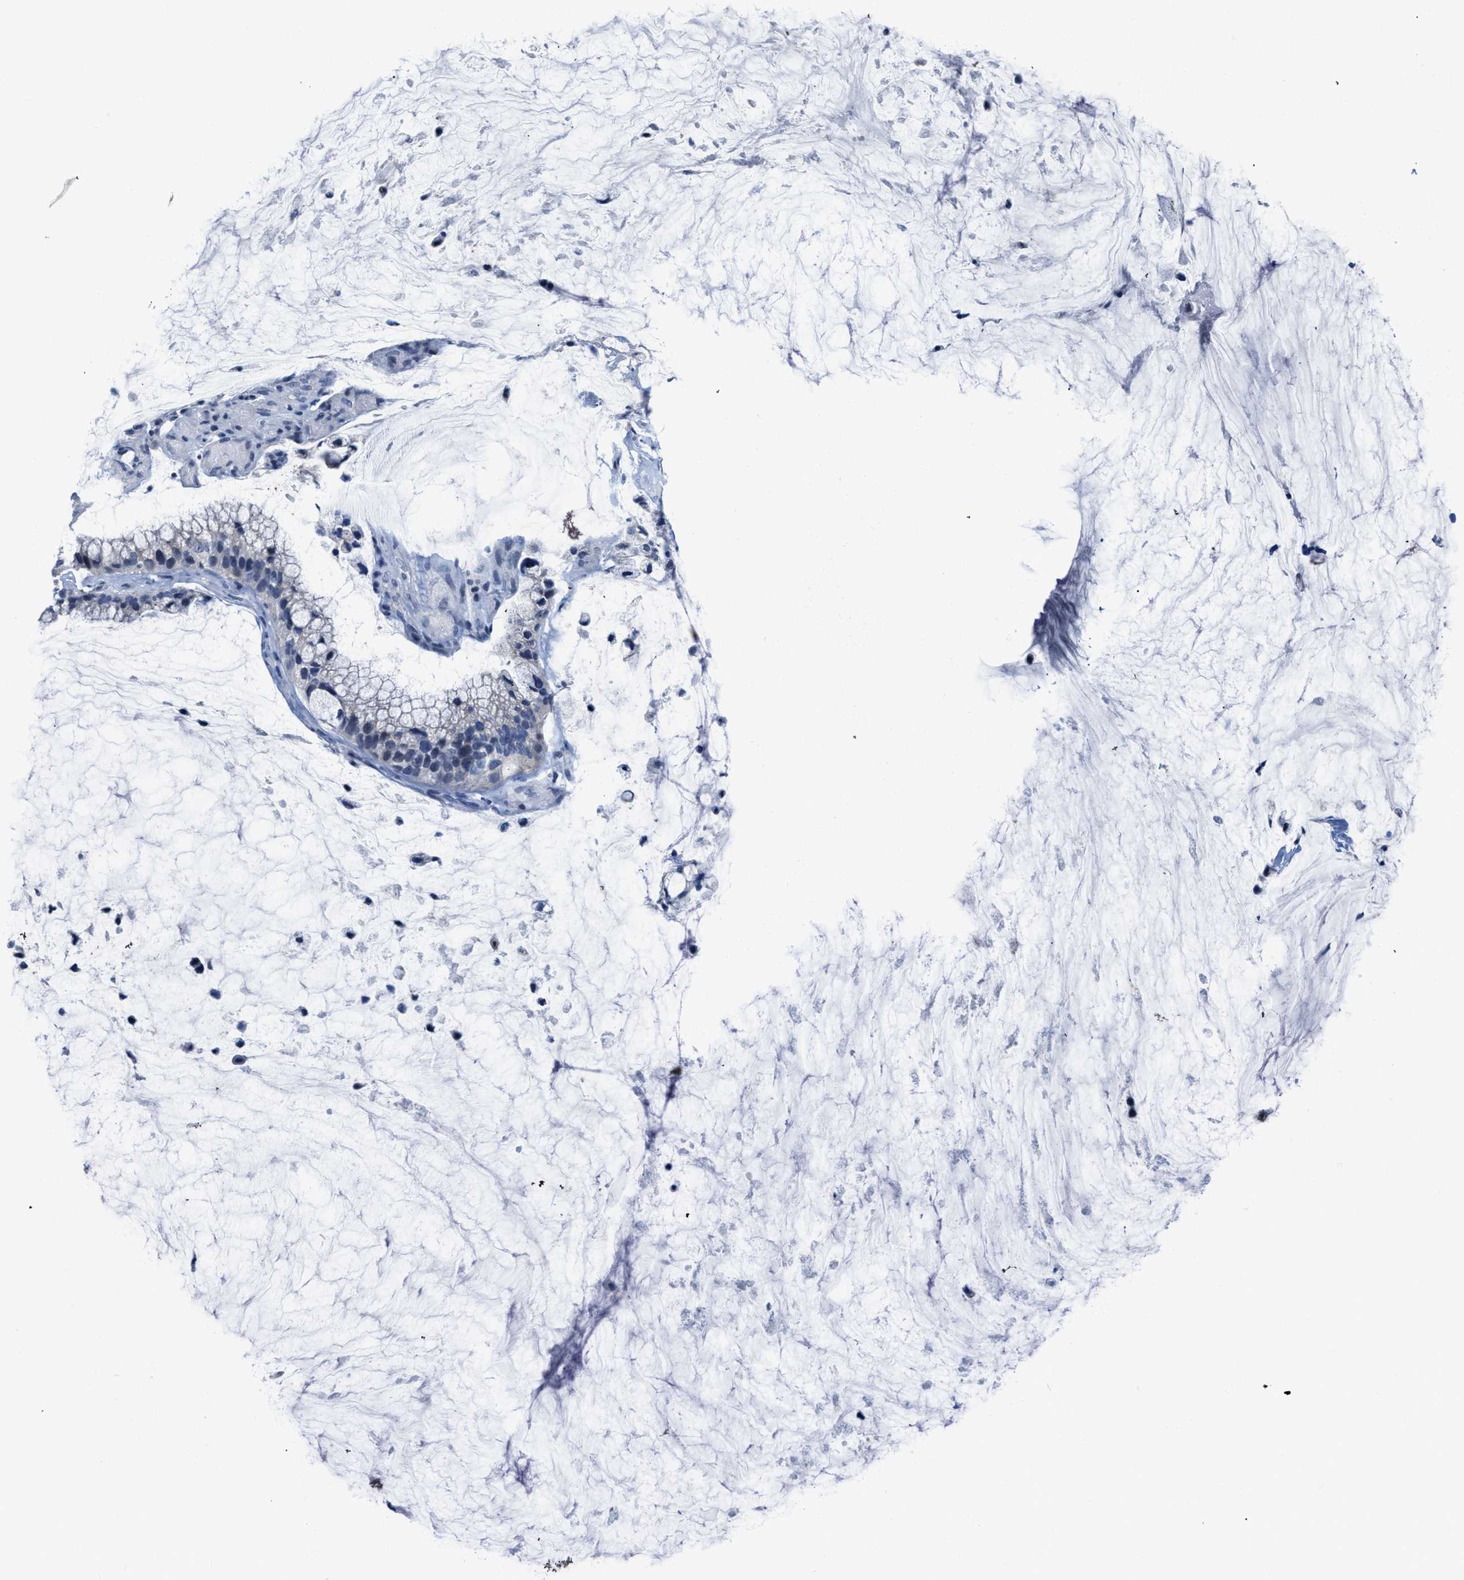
{"staining": {"intensity": "negative", "quantity": "none", "location": "none"}, "tissue": "ovarian cancer", "cell_type": "Tumor cells", "image_type": "cancer", "snomed": [{"axis": "morphology", "description": "Cystadenocarcinoma, mucinous, NOS"}, {"axis": "topography", "description": "Ovary"}], "caption": "High power microscopy micrograph of an immunohistochemistry photomicrograph of ovarian cancer (mucinous cystadenocarcinoma), revealing no significant expression in tumor cells. (Brightfield microscopy of DAB immunohistochemistry (IHC) at high magnification).", "gene": "CRYM", "patient": {"sex": "female", "age": 39}}